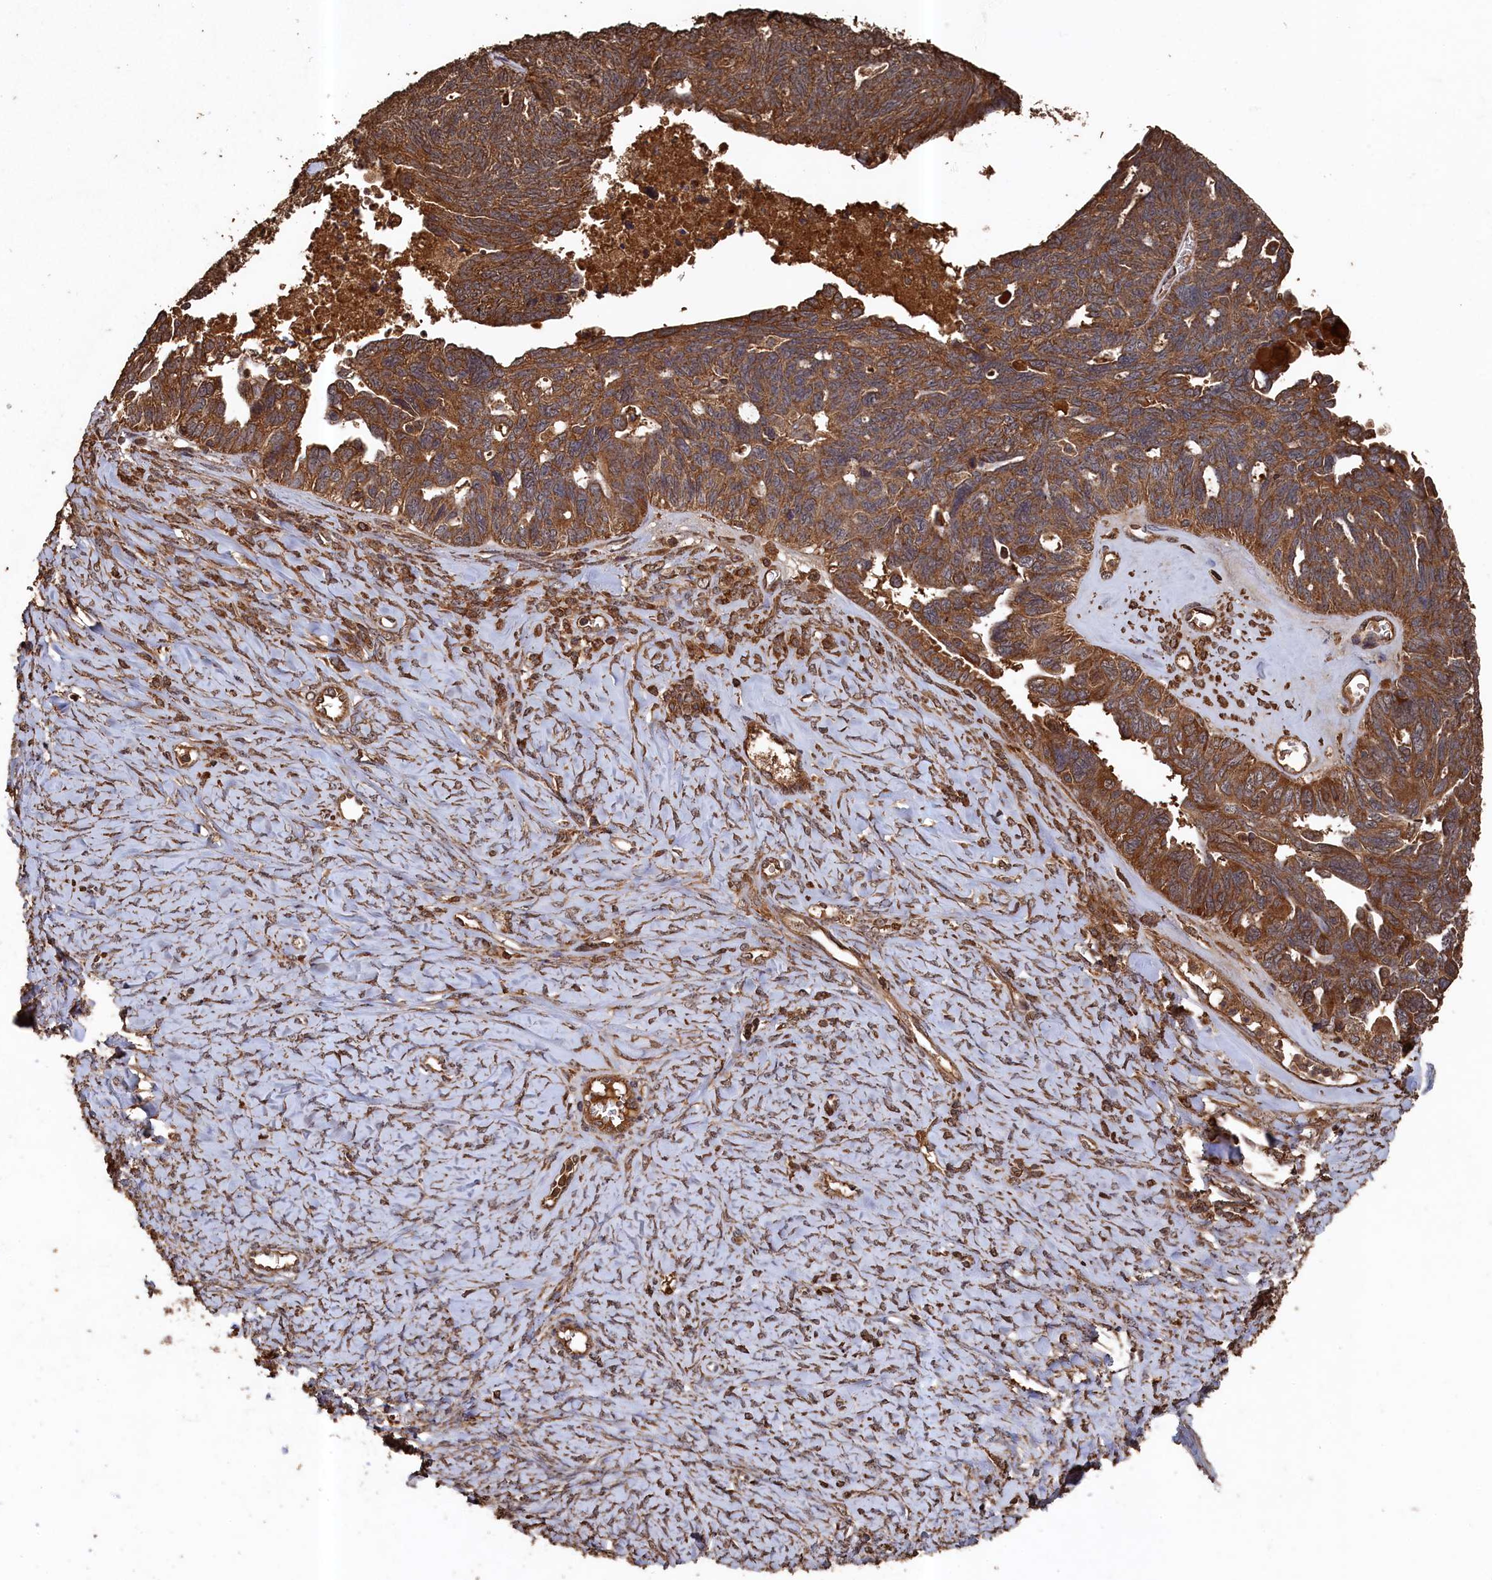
{"staining": {"intensity": "strong", "quantity": ">75%", "location": "cytoplasmic/membranous"}, "tissue": "ovarian cancer", "cell_type": "Tumor cells", "image_type": "cancer", "snomed": [{"axis": "morphology", "description": "Cystadenocarcinoma, serous, NOS"}, {"axis": "topography", "description": "Ovary"}], "caption": "Serous cystadenocarcinoma (ovarian) stained with immunohistochemistry (IHC) exhibits strong cytoplasmic/membranous expression in approximately >75% of tumor cells.", "gene": "SNX33", "patient": {"sex": "female", "age": 79}}